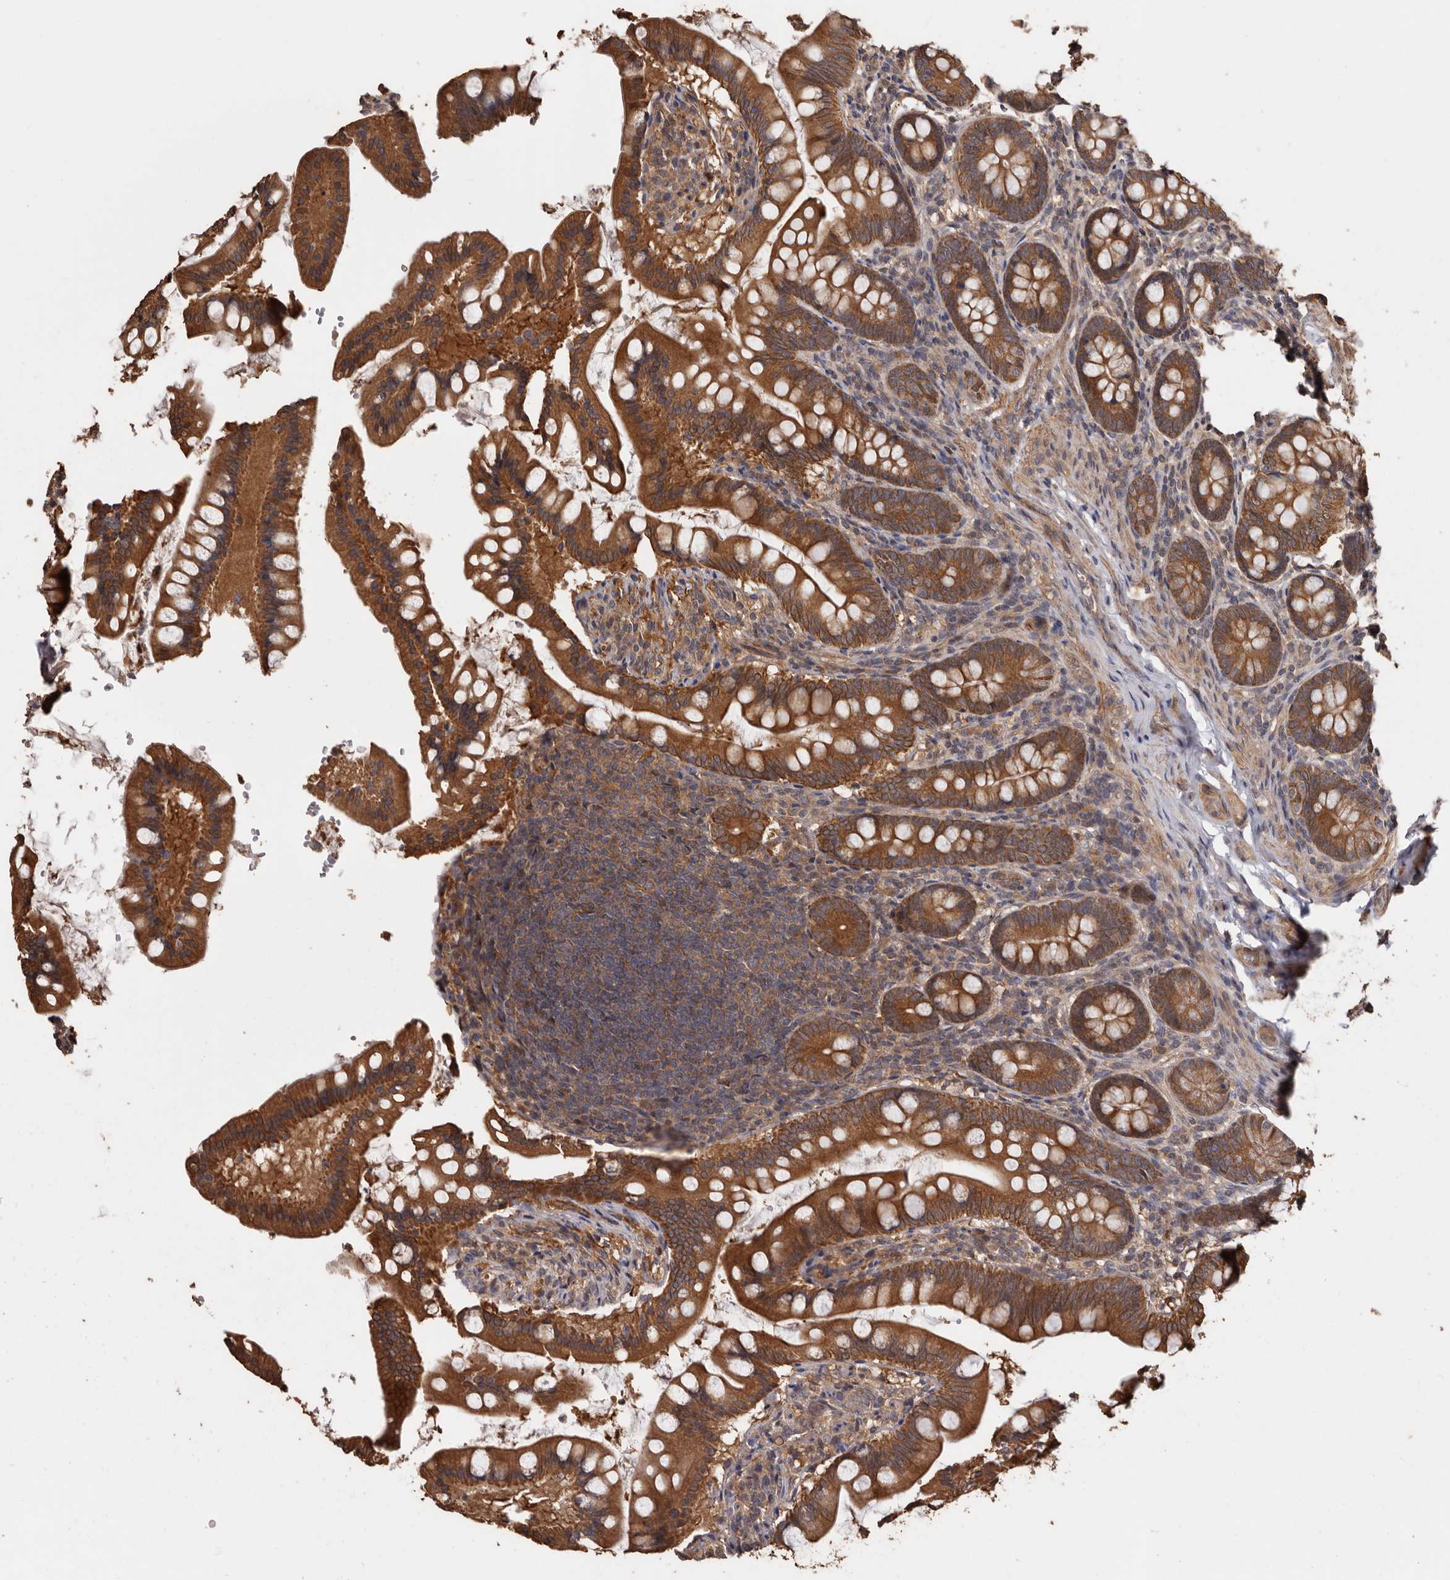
{"staining": {"intensity": "moderate", "quantity": ">75%", "location": "cytoplasmic/membranous"}, "tissue": "small intestine", "cell_type": "Glandular cells", "image_type": "normal", "snomed": [{"axis": "morphology", "description": "Normal tissue, NOS"}, {"axis": "topography", "description": "Small intestine"}], "caption": "Immunohistochemistry (IHC) (DAB) staining of benign human small intestine reveals moderate cytoplasmic/membranous protein expression in about >75% of glandular cells. Using DAB (brown) and hematoxylin (blue) stains, captured at high magnification using brightfield microscopy.", "gene": "COQ8B", "patient": {"sex": "male", "age": 7}}